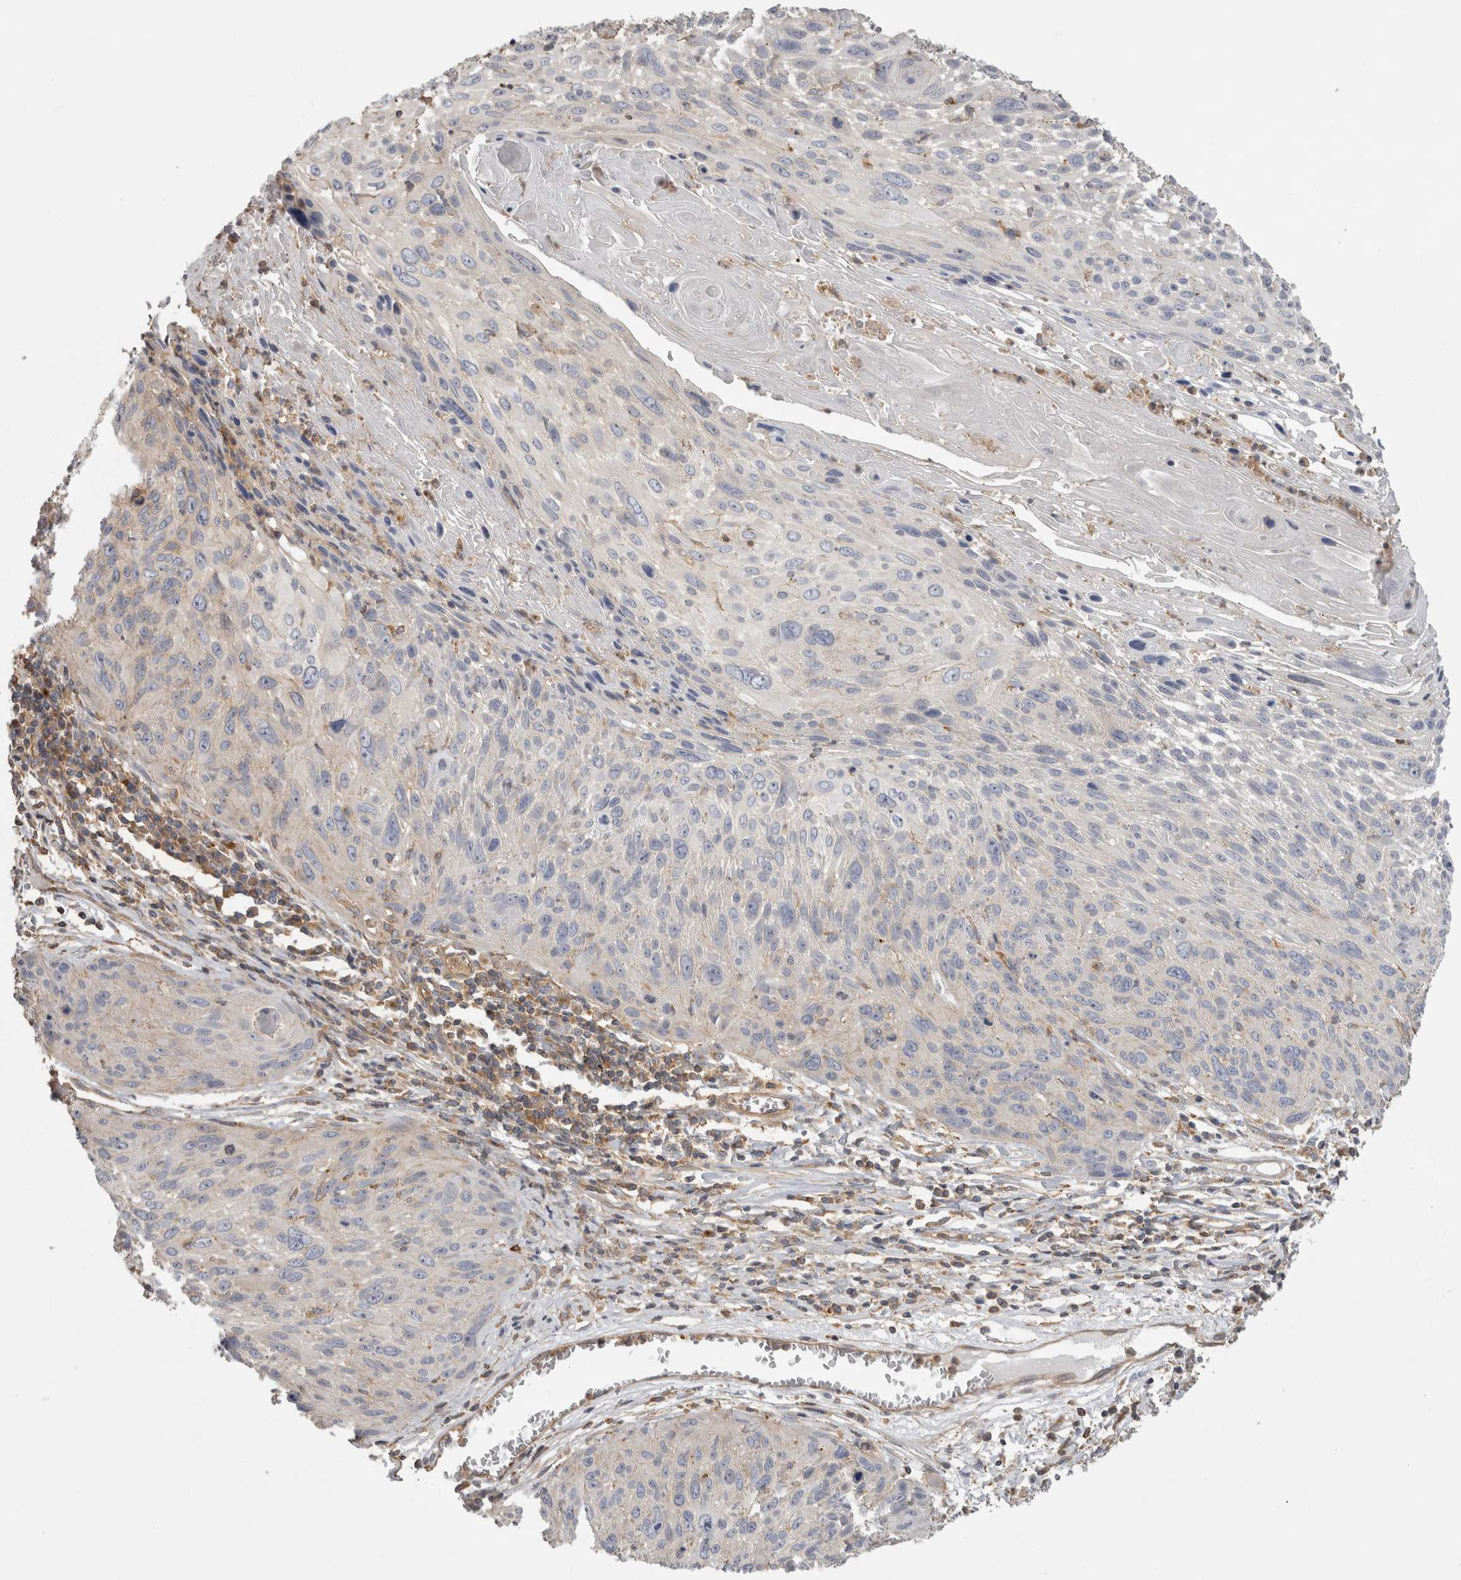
{"staining": {"intensity": "negative", "quantity": "none", "location": "none"}, "tissue": "cervical cancer", "cell_type": "Tumor cells", "image_type": "cancer", "snomed": [{"axis": "morphology", "description": "Squamous cell carcinoma, NOS"}, {"axis": "topography", "description": "Cervix"}], "caption": "A photomicrograph of human cervical cancer (squamous cell carcinoma) is negative for staining in tumor cells.", "gene": "CHMP6", "patient": {"sex": "female", "age": 51}}